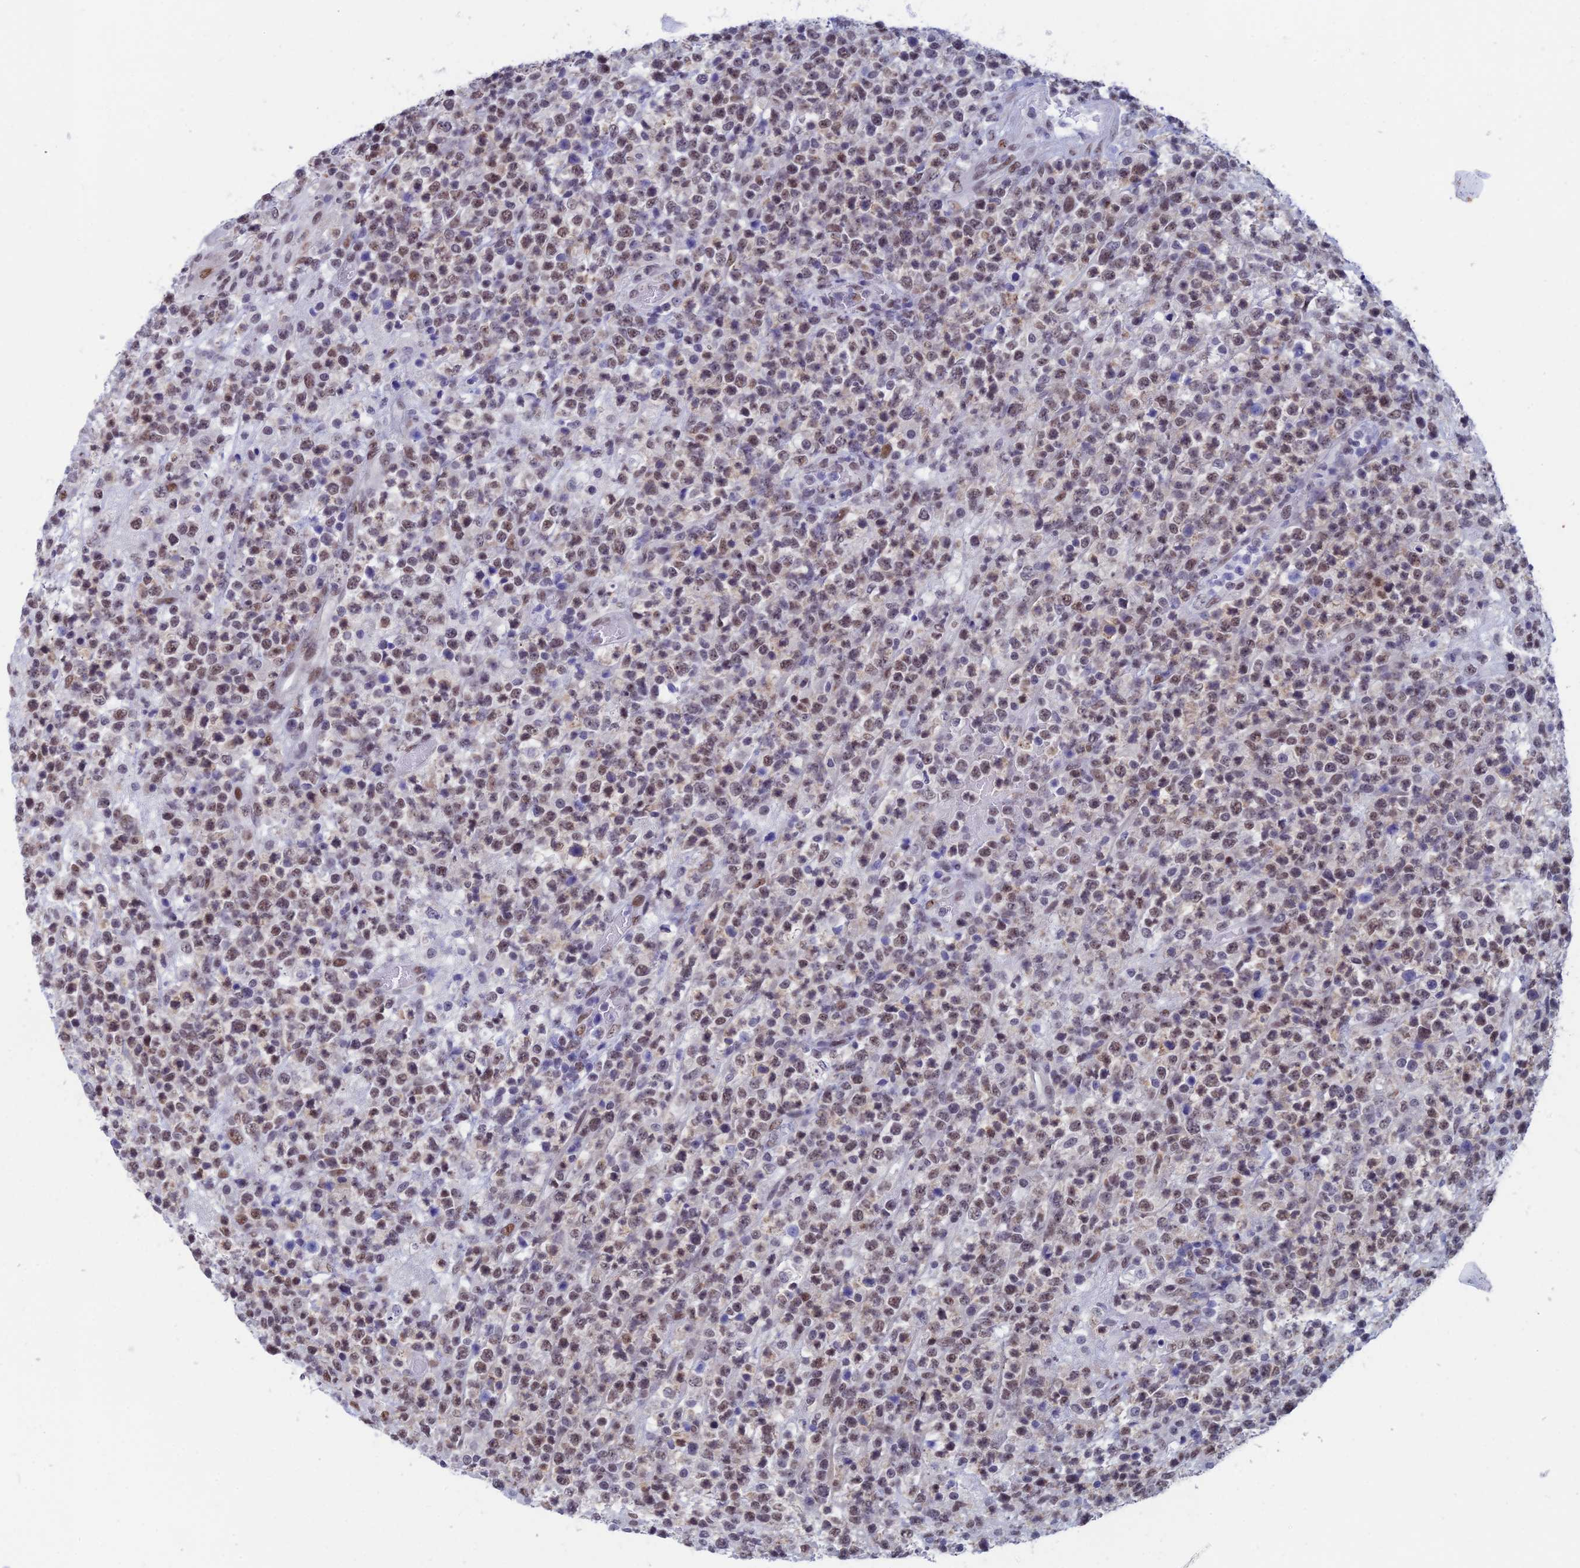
{"staining": {"intensity": "moderate", "quantity": ">75%", "location": "nuclear"}, "tissue": "lymphoma", "cell_type": "Tumor cells", "image_type": "cancer", "snomed": [{"axis": "morphology", "description": "Malignant lymphoma, non-Hodgkin's type, High grade"}, {"axis": "topography", "description": "Colon"}], "caption": "Immunohistochemical staining of malignant lymphoma, non-Hodgkin's type (high-grade) displays moderate nuclear protein expression in about >75% of tumor cells.", "gene": "NABP2", "patient": {"sex": "female", "age": 53}}